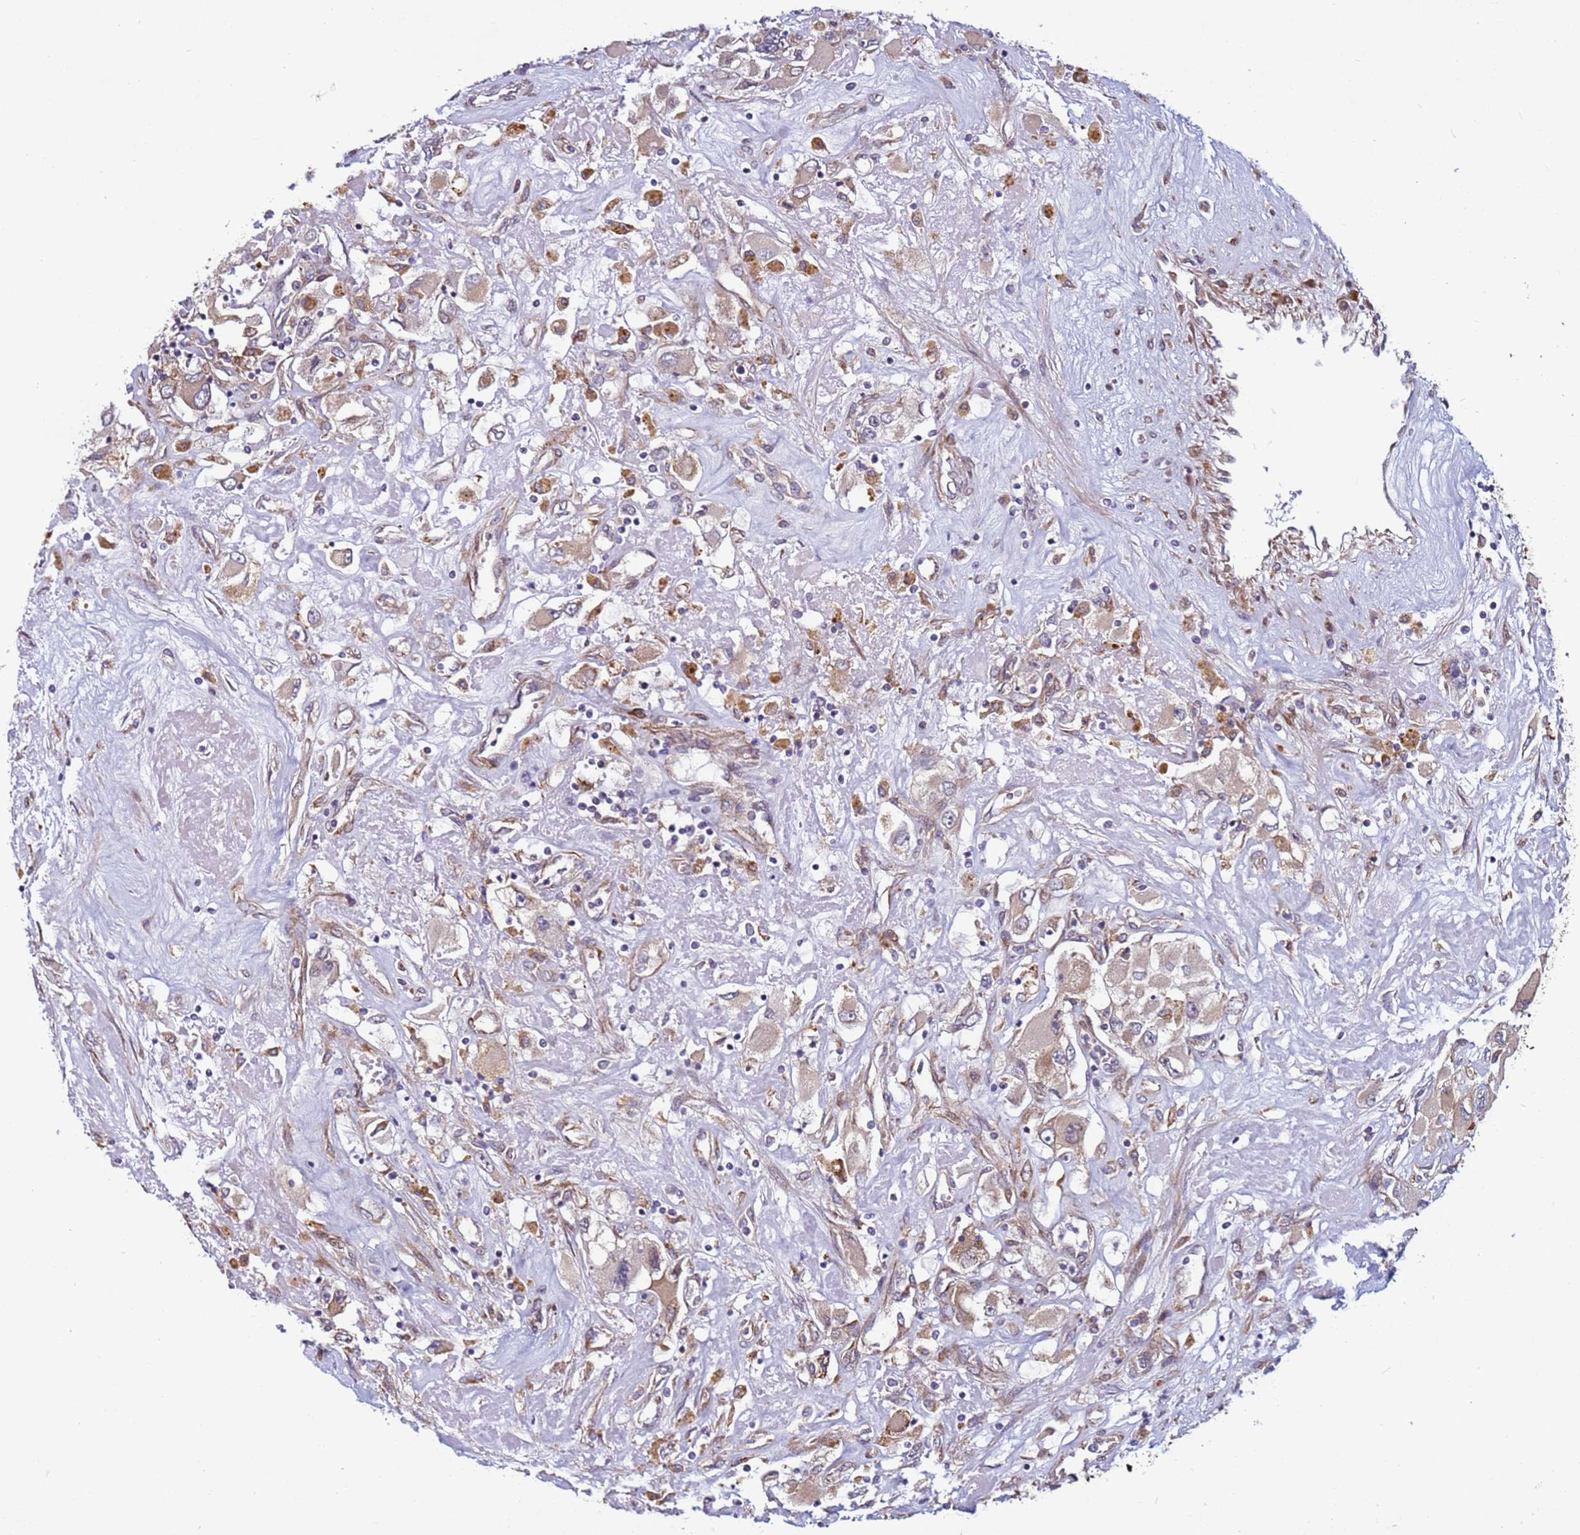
{"staining": {"intensity": "weak", "quantity": "<25%", "location": "cytoplasmic/membranous"}, "tissue": "renal cancer", "cell_type": "Tumor cells", "image_type": "cancer", "snomed": [{"axis": "morphology", "description": "Adenocarcinoma, NOS"}, {"axis": "topography", "description": "Kidney"}], "caption": "High magnification brightfield microscopy of renal cancer (adenocarcinoma) stained with DAB (3,3'-diaminobenzidine) (brown) and counterstained with hematoxylin (blue): tumor cells show no significant positivity.", "gene": "MCRIP1", "patient": {"sex": "female", "age": 52}}